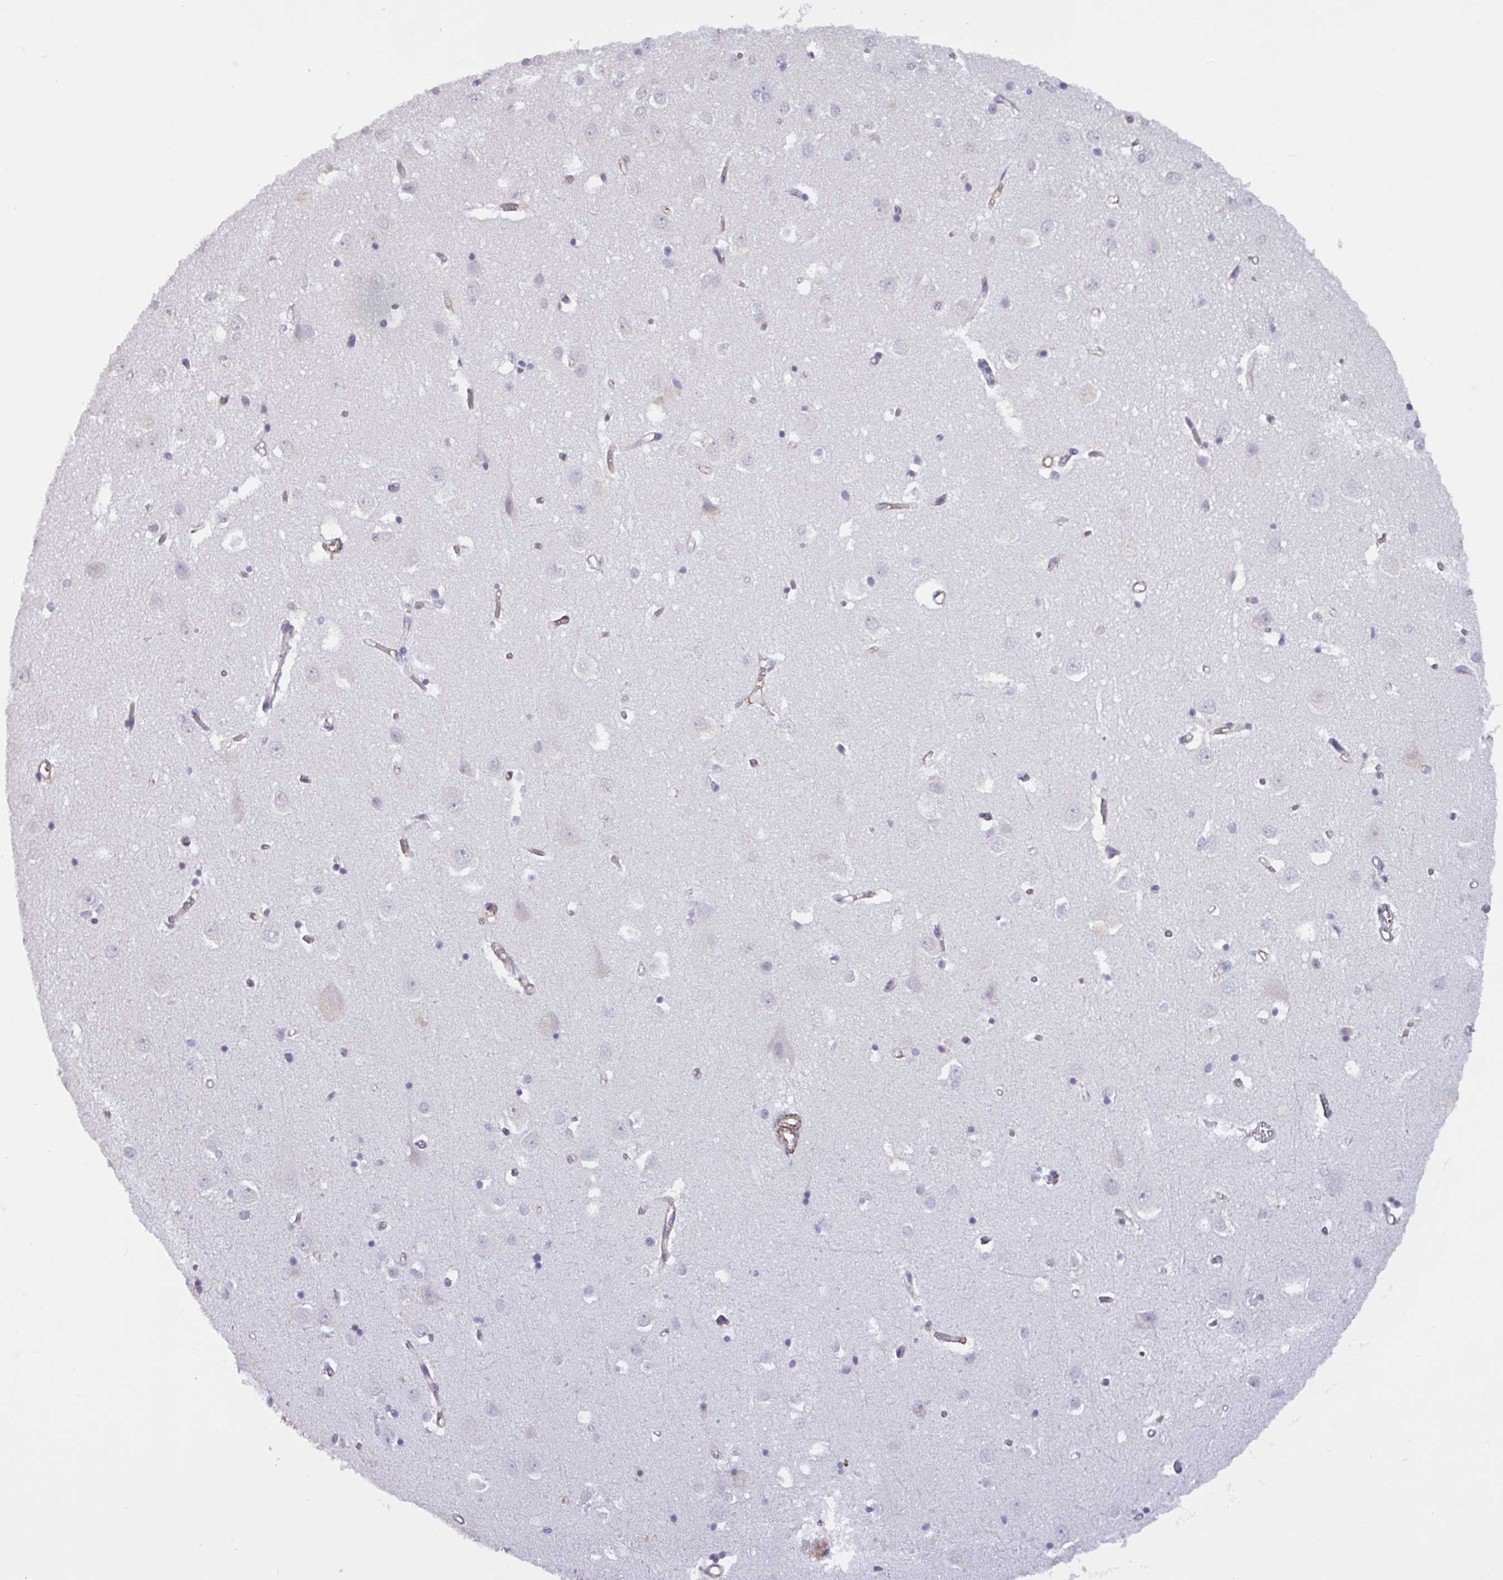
{"staining": {"intensity": "moderate", "quantity": "25%-75%", "location": "cytoplasmic/membranous"}, "tissue": "cerebral cortex", "cell_type": "Endothelial cells", "image_type": "normal", "snomed": [{"axis": "morphology", "description": "Normal tissue, NOS"}, {"axis": "topography", "description": "Cerebral cortex"}], "caption": "The image shows staining of benign cerebral cortex, revealing moderate cytoplasmic/membranous protein staining (brown color) within endothelial cells. (Brightfield microscopy of DAB IHC at high magnification).", "gene": "SHISA7", "patient": {"sex": "male", "age": 70}}